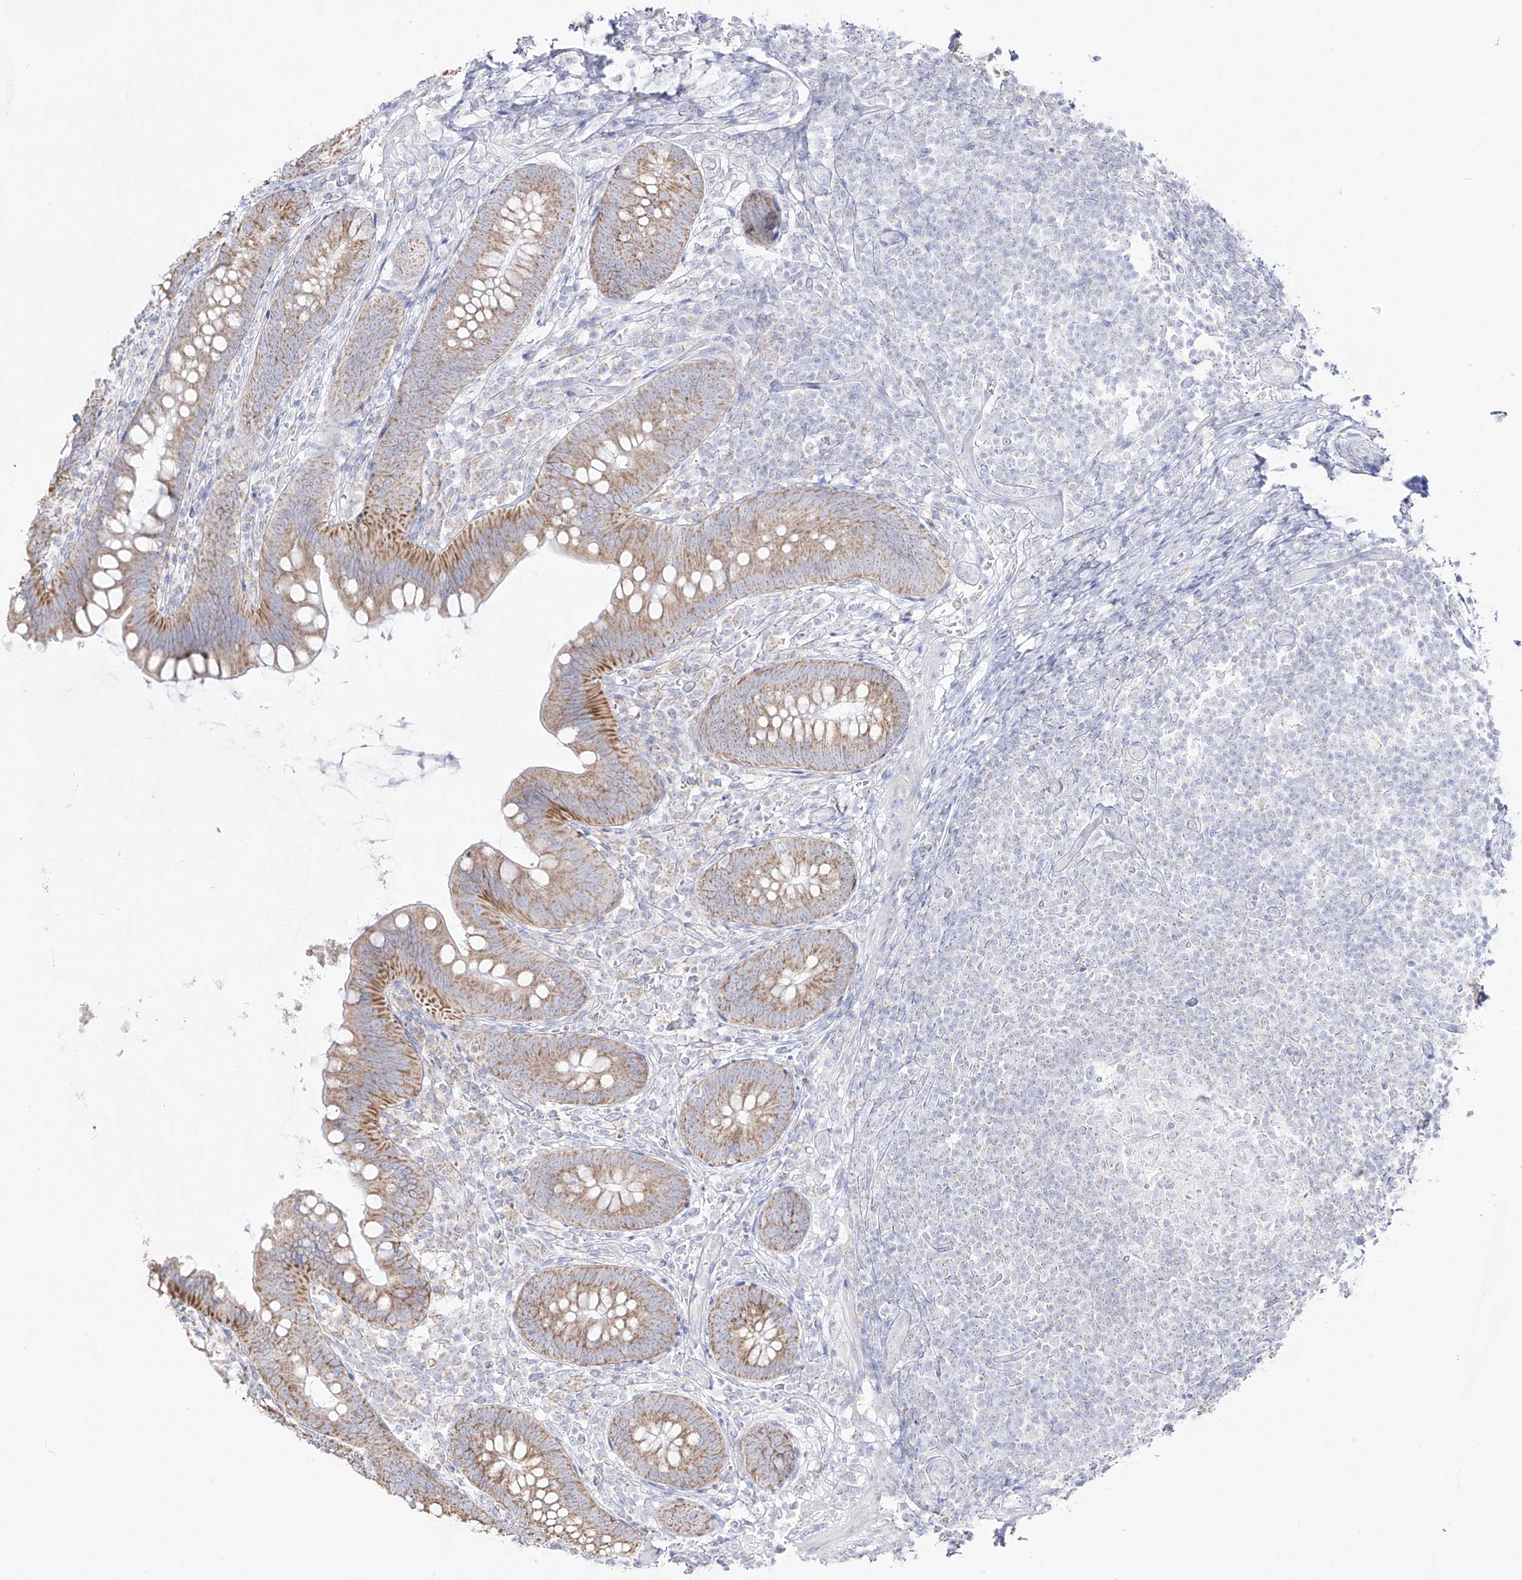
{"staining": {"intensity": "moderate", "quantity": ">75%", "location": "cytoplasmic/membranous"}, "tissue": "appendix", "cell_type": "Glandular cells", "image_type": "normal", "snomed": [{"axis": "morphology", "description": "Normal tissue, NOS"}, {"axis": "topography", "description": "Appendix"}], "caption": "Appendix stained for a protein (brown) displays moderate cytoplasmic/membranous positive positivity in about >75% of glandular cells.", "gene": "RCHY1", "patient": {"sex": "female", "age": 62}}